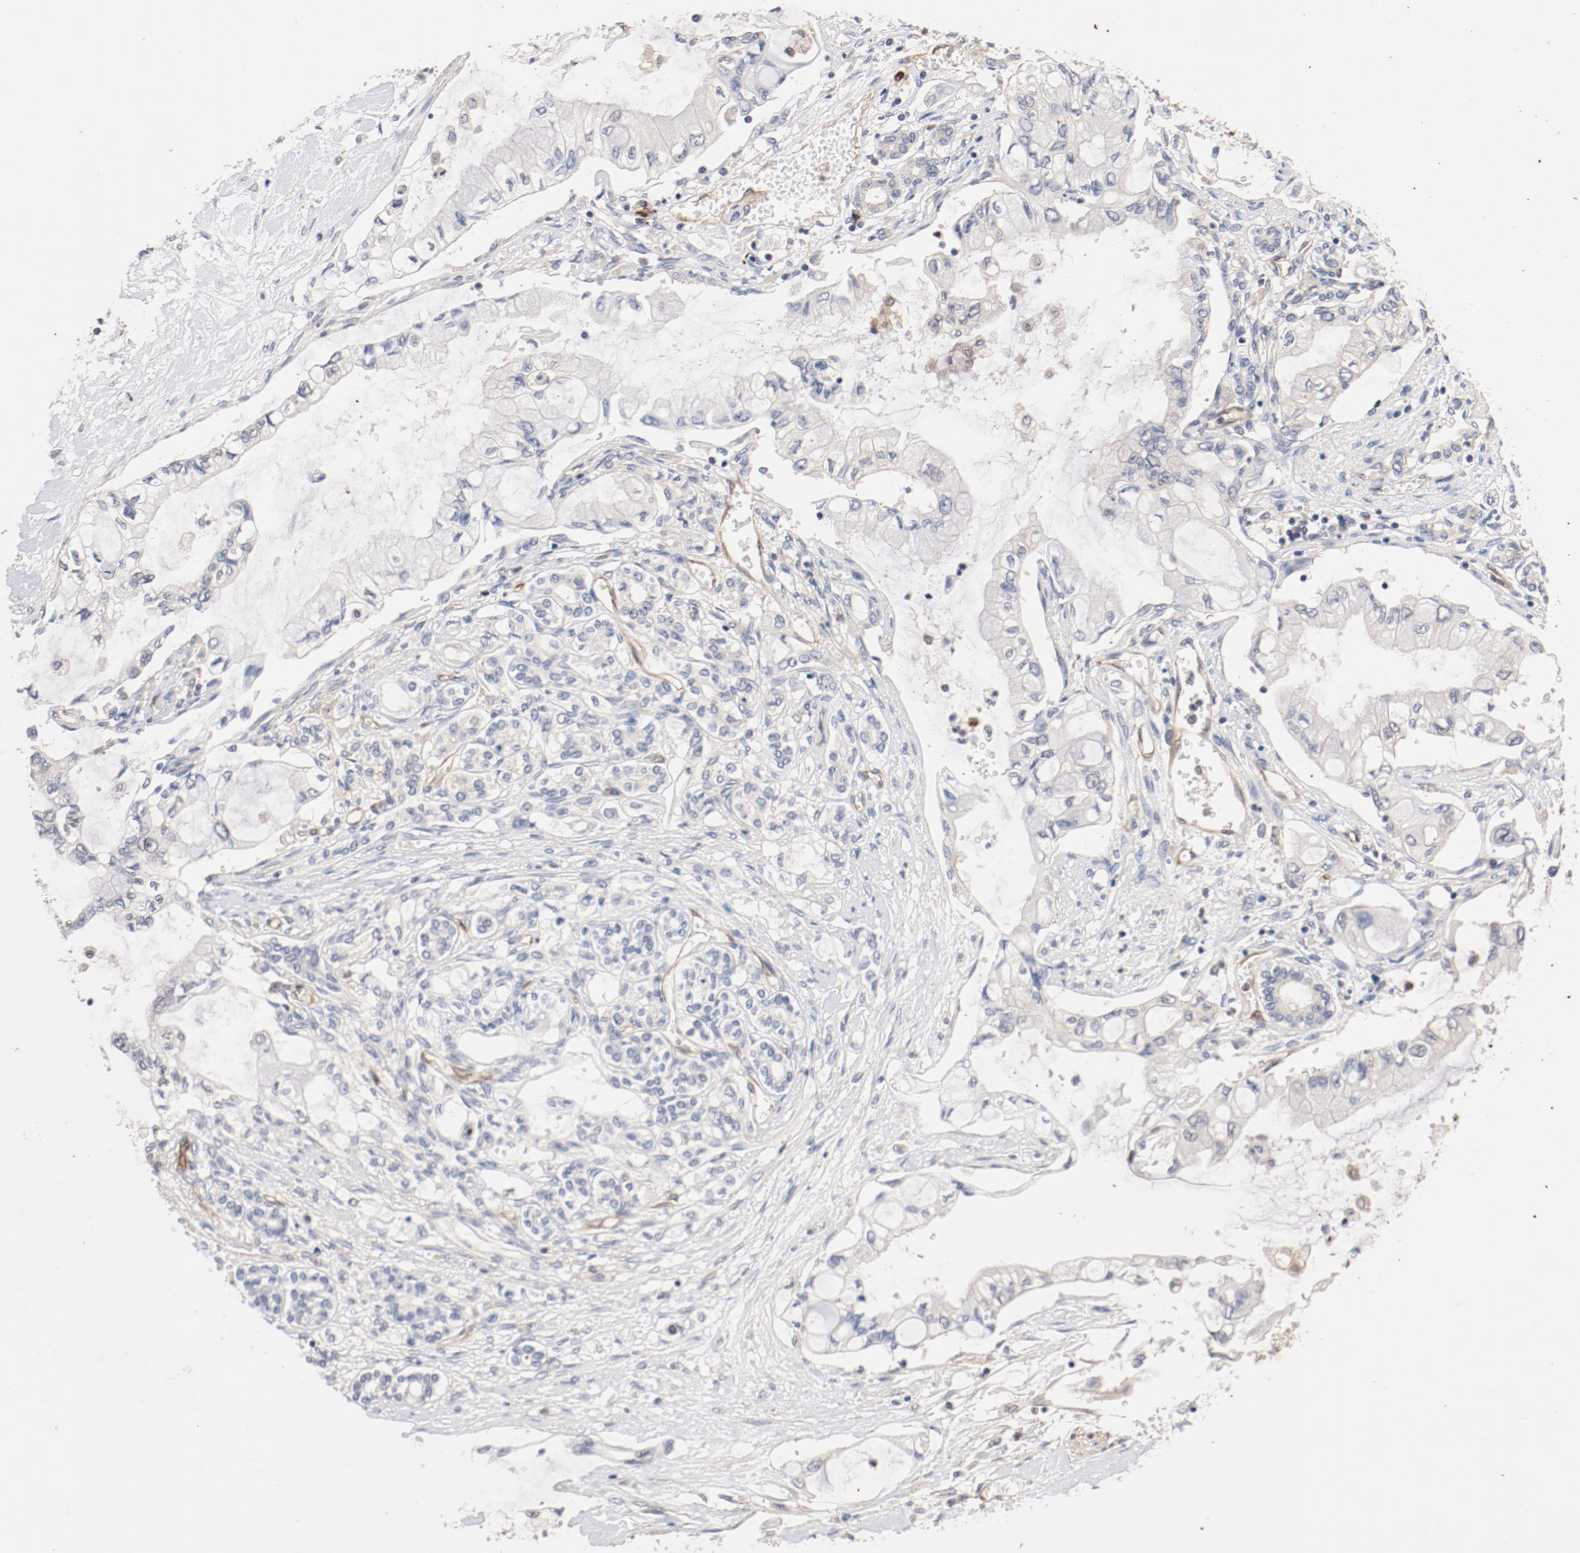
{"staining": {"intensity": "negative", "quantity": "none", "location": "none"}, "tissue": "pancreatic cancer", "cell_type": "Tumor cells", "image_type": "cancer", "snomed": [{"axis": "morphology", "description": "Adenocarcinoma, NOS"}, {"axis": "topography", "description": "Pancreas"}], "caption": "Pancreatic cancer was stained to show a protein in brown. There is no significant expression in tumor cells. Brightfield microscopy of immunohistochemistry (IHC) stained with DAB (brown) and hematoxylin (blue), captured at high magnification.", "gene": "UBE2J1", "patient": {"sex": "female", "age": 70}}